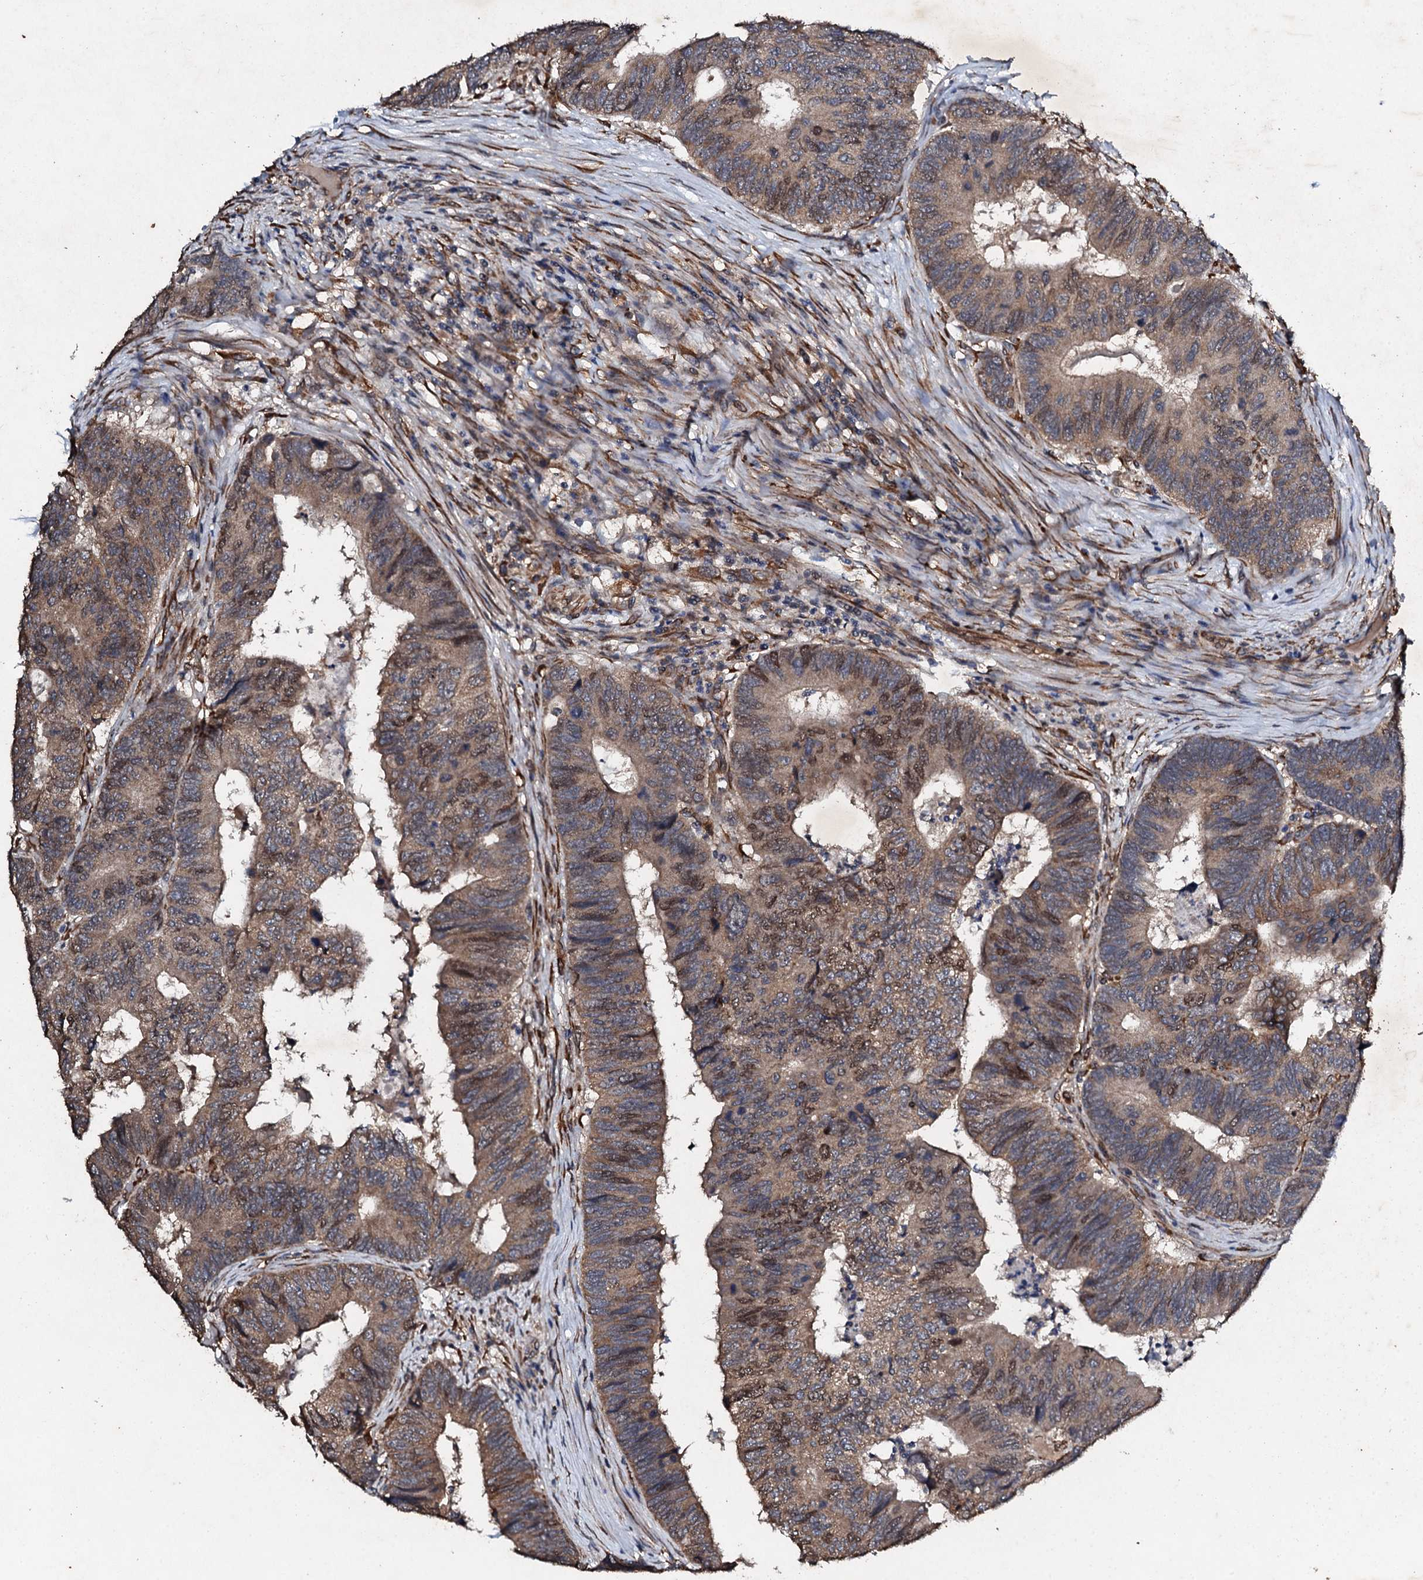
{"staining": {"intensity": "moderate", "quantity": ">75%", "location": "cytoplasmic/membranous,nuclear"}, "tissue": "colorectal cancer", "cell_type": "Tumor cells", "image_type": "cancer", "snomed": [{"axis": "morphology", "description": "Adenocarcinoma, NOS"}, {"axis": "topography", "description": "Colon"}], "caption": "Colorectal cancer (adenocarcinoma) stained for a protein (brown) shows moderate cytoplasmic/membranous and nuclear positive staining in about >75% of tumor cells.", "gene": "ADAMTS10", "patient": {"sex": "female", "age": 67}}